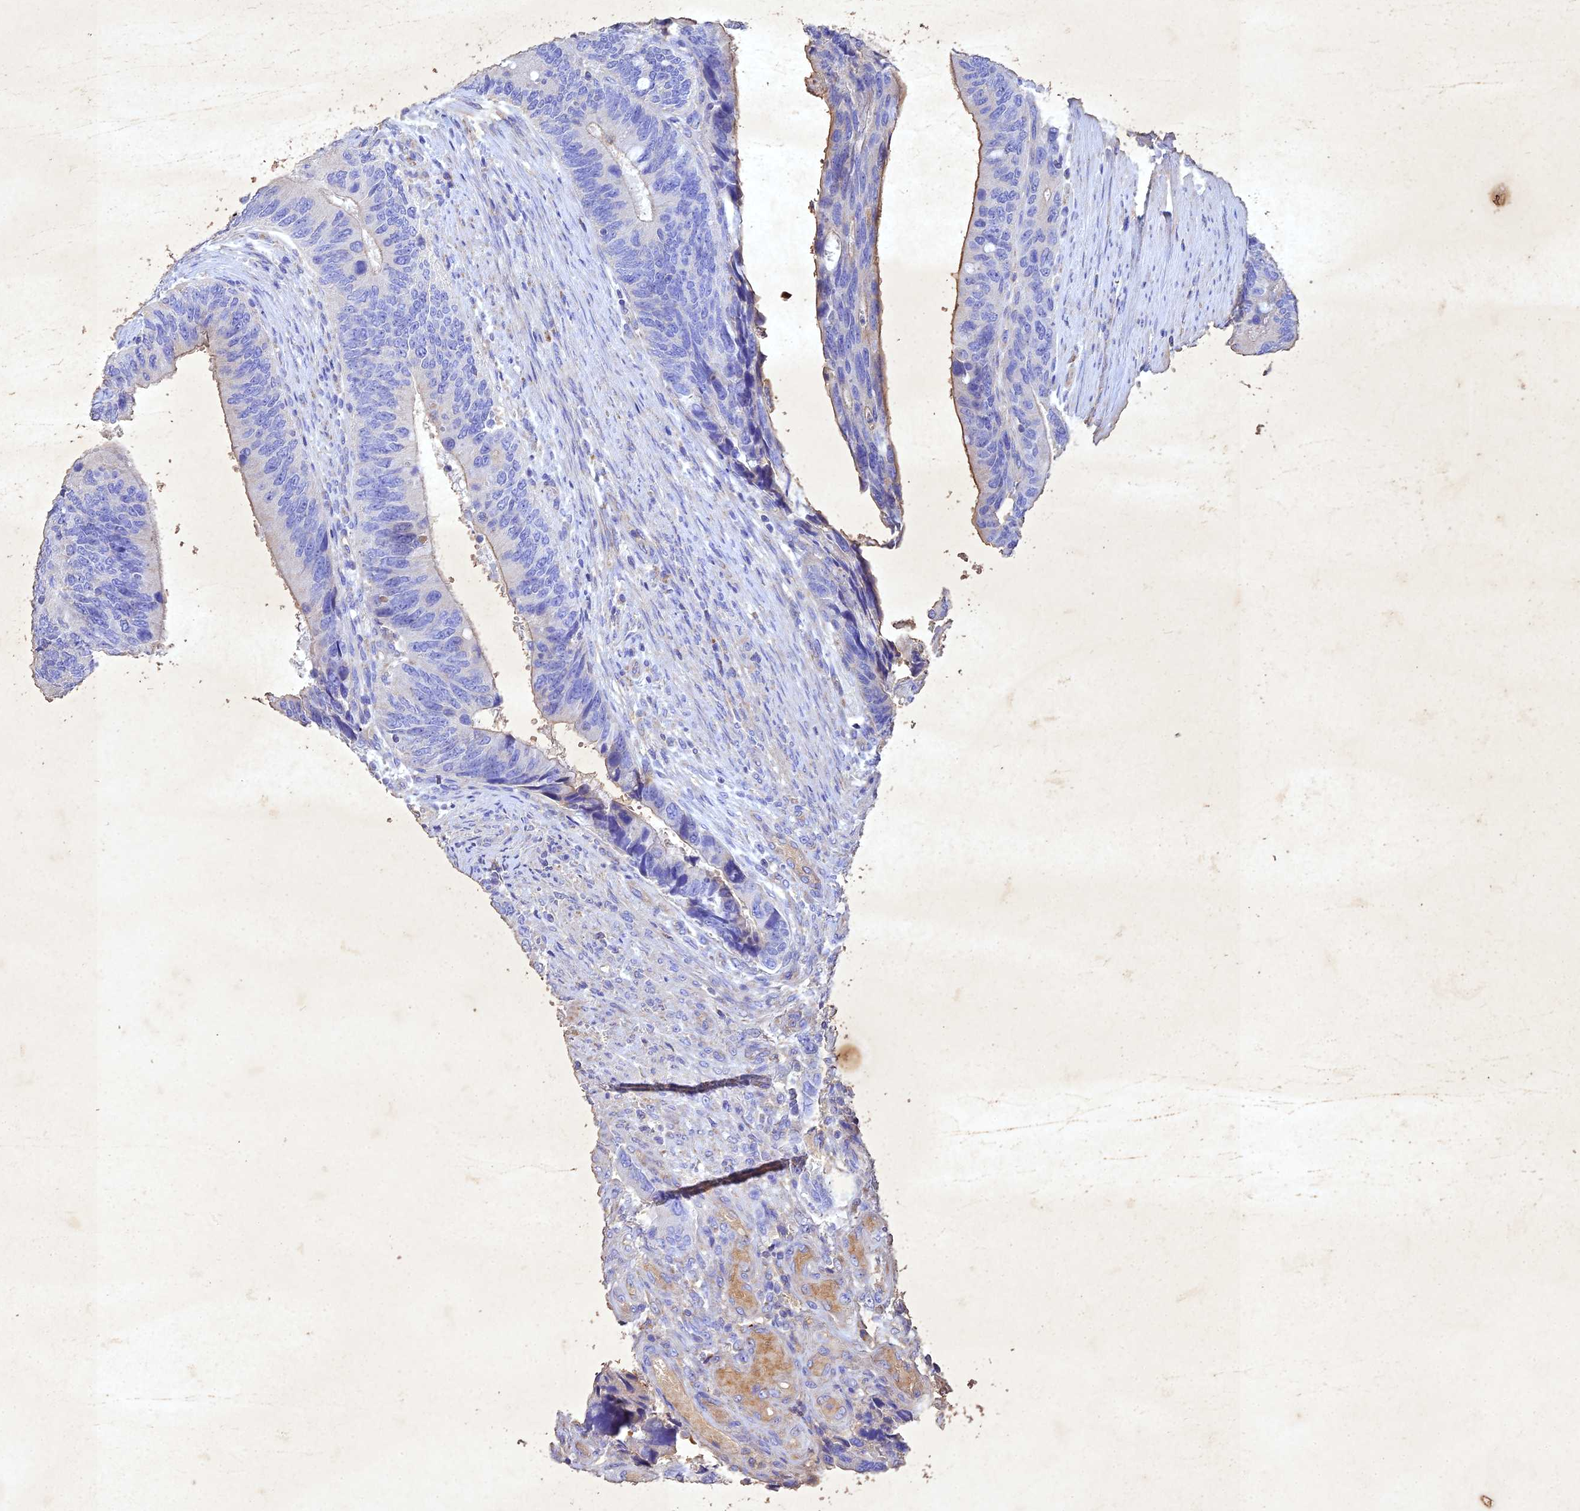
{"staining": {"intensity": "moderate", "quantity": "<25%", "location": "cytoplasmic/membranous"}, "tissue": "colorectal cancer", "cell_type": "Tumor cells", "image_type": "cancer", "snomed": [{"axis": "morphology", "description": "Adenocarcinoma, NOS"}, {"axis": "topography", "description": "Colon"}], "caption": "Immunohistochemistry of colorectal adenocarcinoma exhibits low levels of moderate cytoplasmic/membranous staining in about <25% of tumor cells. (brown staining indicates protein expression, while blue staining denotes nuclei).", "gene": "NDUFV1", "patient": {"sex": "male", "age": 87}}